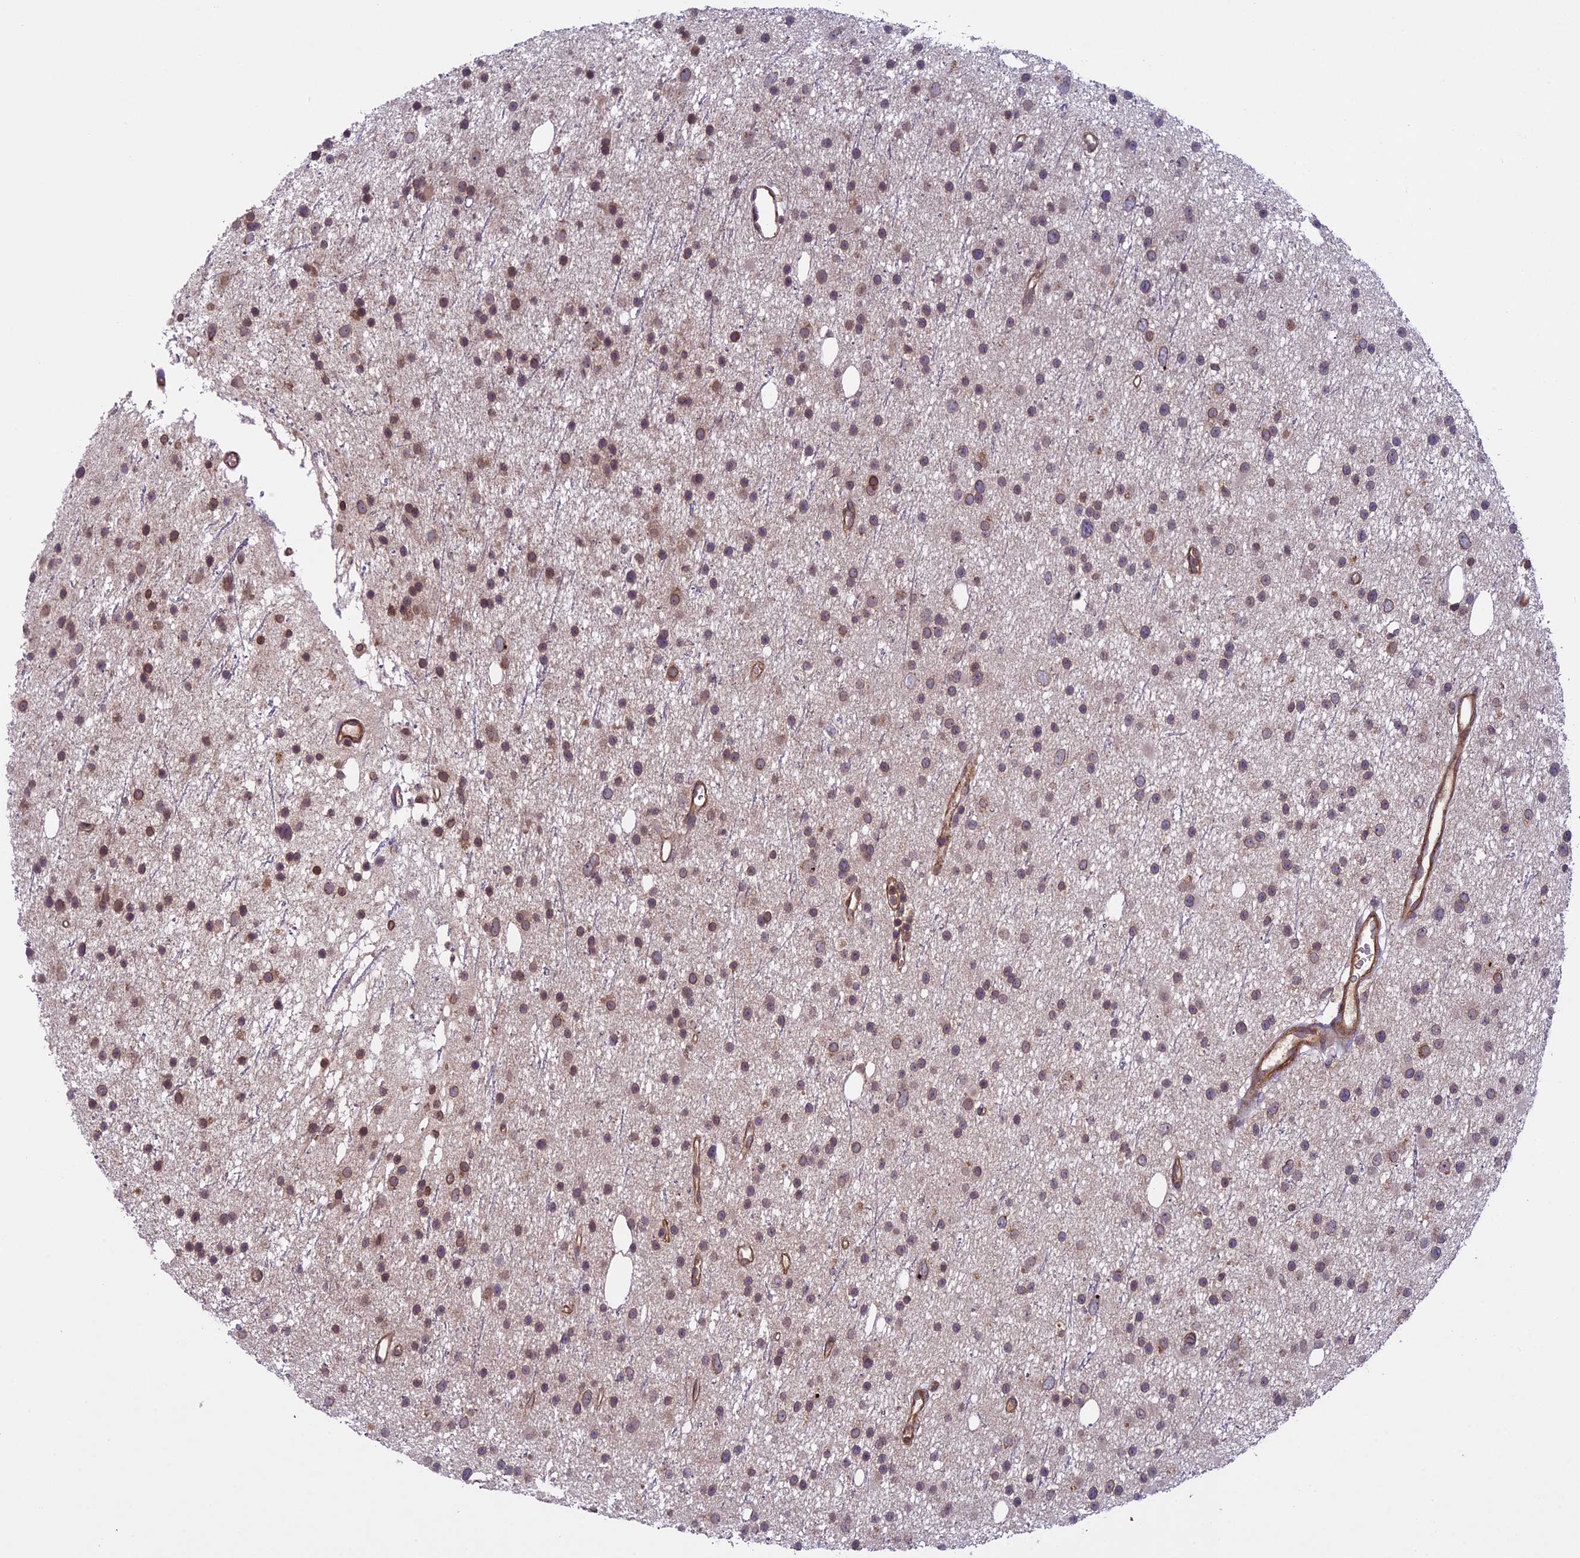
{"staining": {"intensity": "weak", "quantity": "25%-75%", "location": "cytoplasmic/membranous,nuclear"}, "tissue": "glioma", "cell_type": "Tumor cells", "image_type": "cancer", "snomed": [{"axis": "morphology", "description": "Glioma, malignant, Low grade"}, {"axis": "topography", "description": "Cerebral cortex"}], "caption": "Glioma stained with DAB (3,3'-diaminobenzidine) immunohistochemistry (IHC) exhibits low levels of weak cytoplasmic/membranous and nuclear positivity in approximately 25%-75% of tumor cells.", "gene": "CCDC125", "patient": {"sex": "female", "age": 39}}